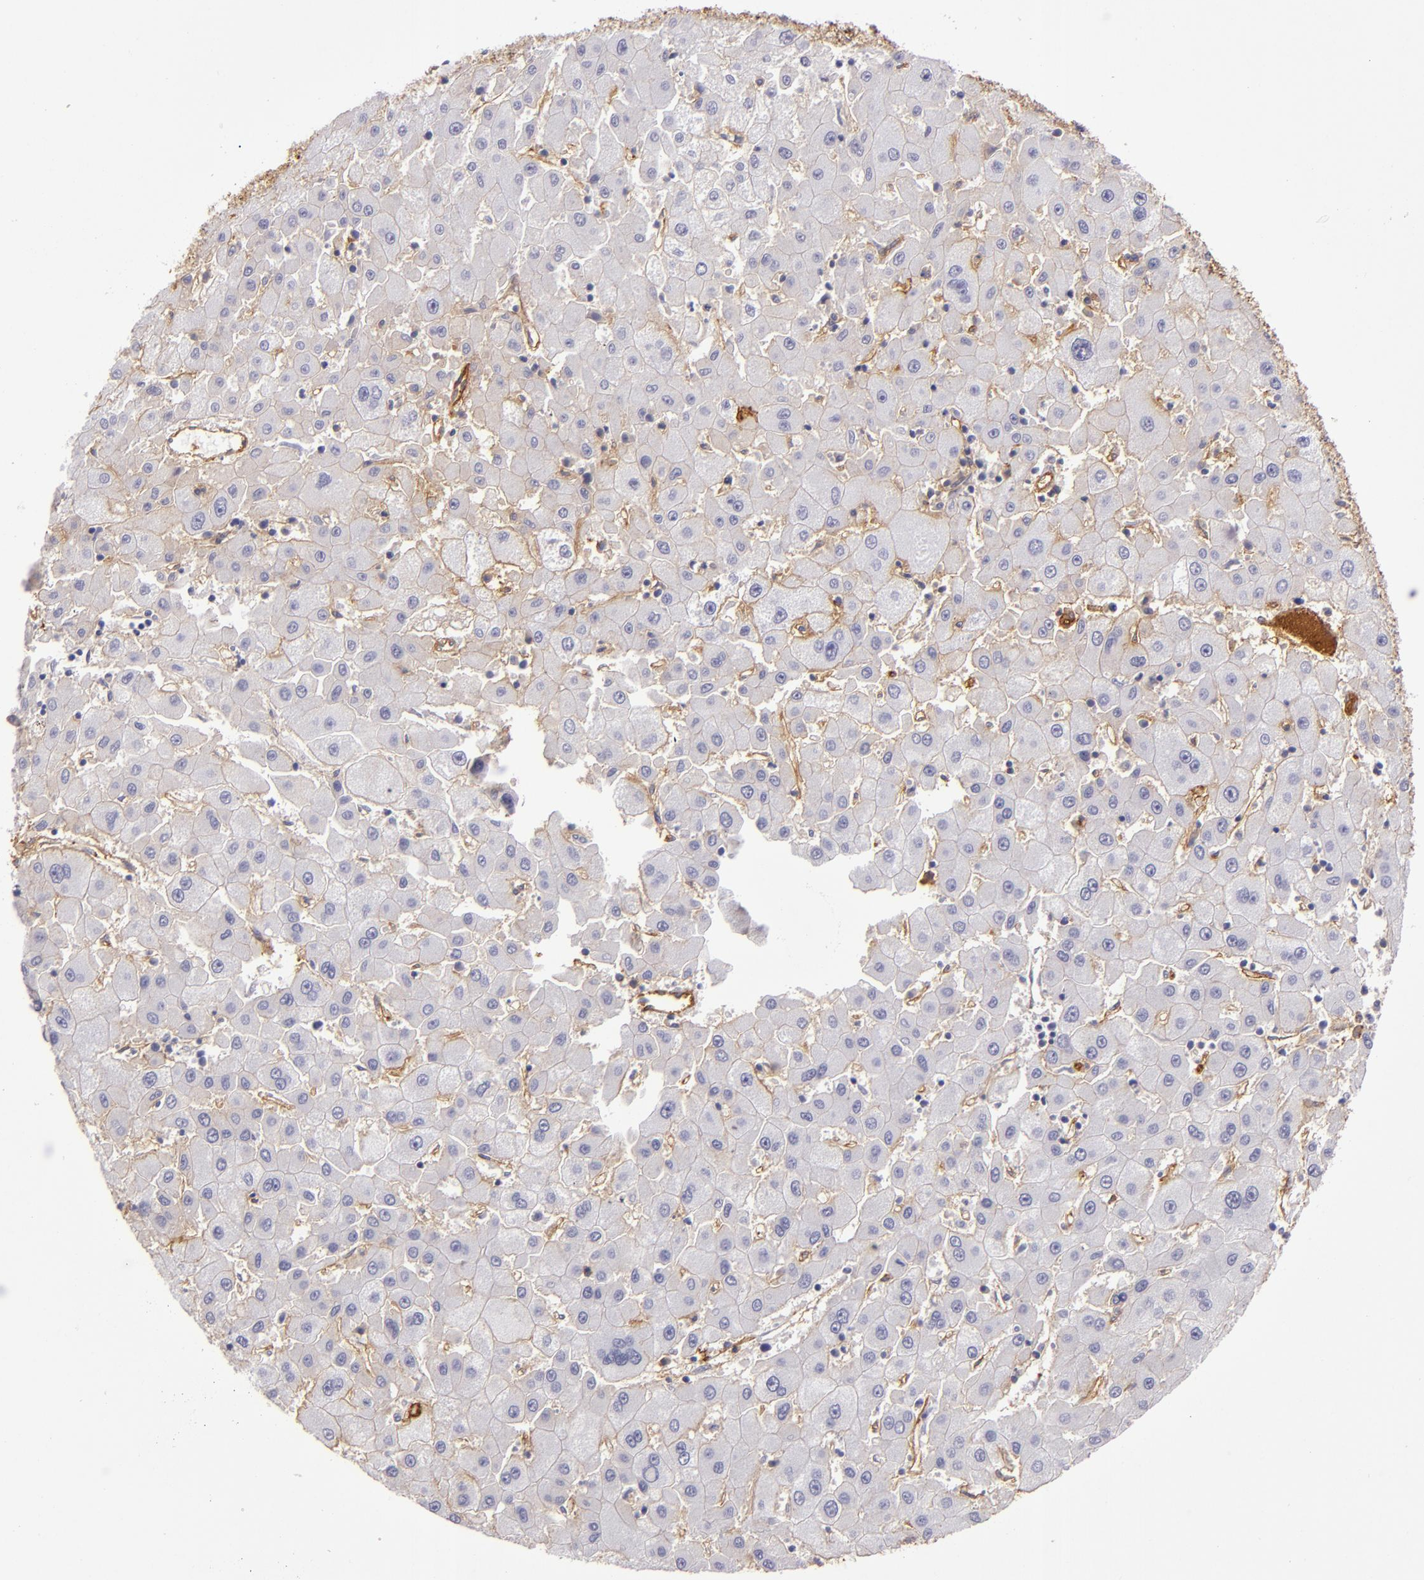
{"staining": {"intensity": "negative", "quantity": "none", "location": "none"}, "tissue": "liver cancer", "cell_type": "Tumor cells", "image_type": "cancer", "snomed": [{"axis": "morphology", "description": "Carcinoma, Hepatocellular, NOS"}, {"axis": "topography", "description": "Liver"}], "caption": "Tumor cells show no significant expression in liver hepatocellular carcinoma.", "gene": "CD9", "patient": {"sex": "male", "age": 72}}